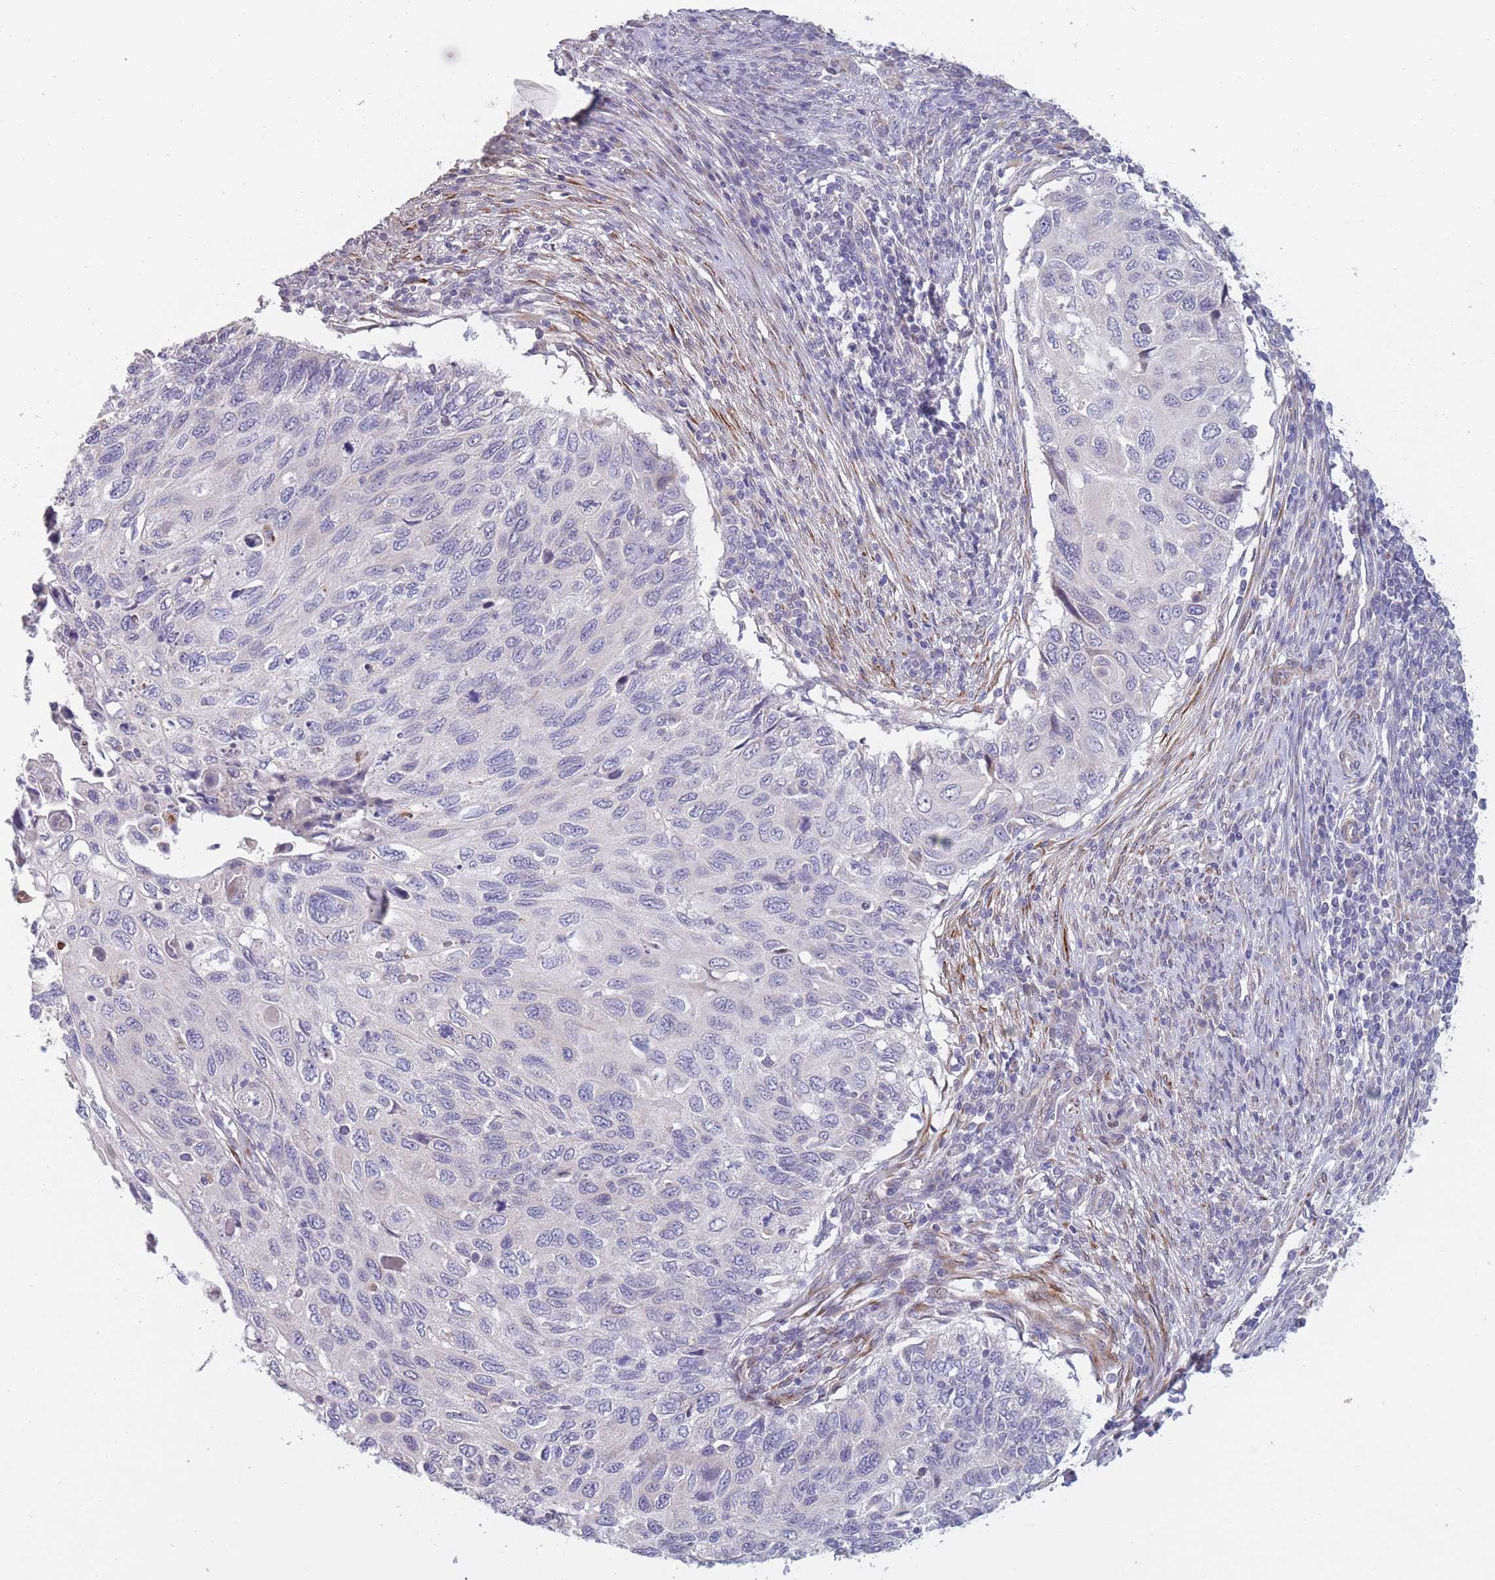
{"staining": {"intensity": "negative", "quantity": "none", "location": "none"}, "tissue": "cervical cancer", "cell_type": "Tumor cells", "image_type": "cancer", "snomed": [{"axis": "morphology", "description": "Squamous cell carcinoma, NOS"}, {"axis": "topography", "description": "Cervix"}], "caption": "IHC micrograph of neoplastic tissue: cervical squamous cell carcinoma stained with DAB (3,3'-diaminobenzidine) shows no significant protein staining in tumor cells.", "gene": "CCNQ", "patient": {"sex": "female", "age": 70}}